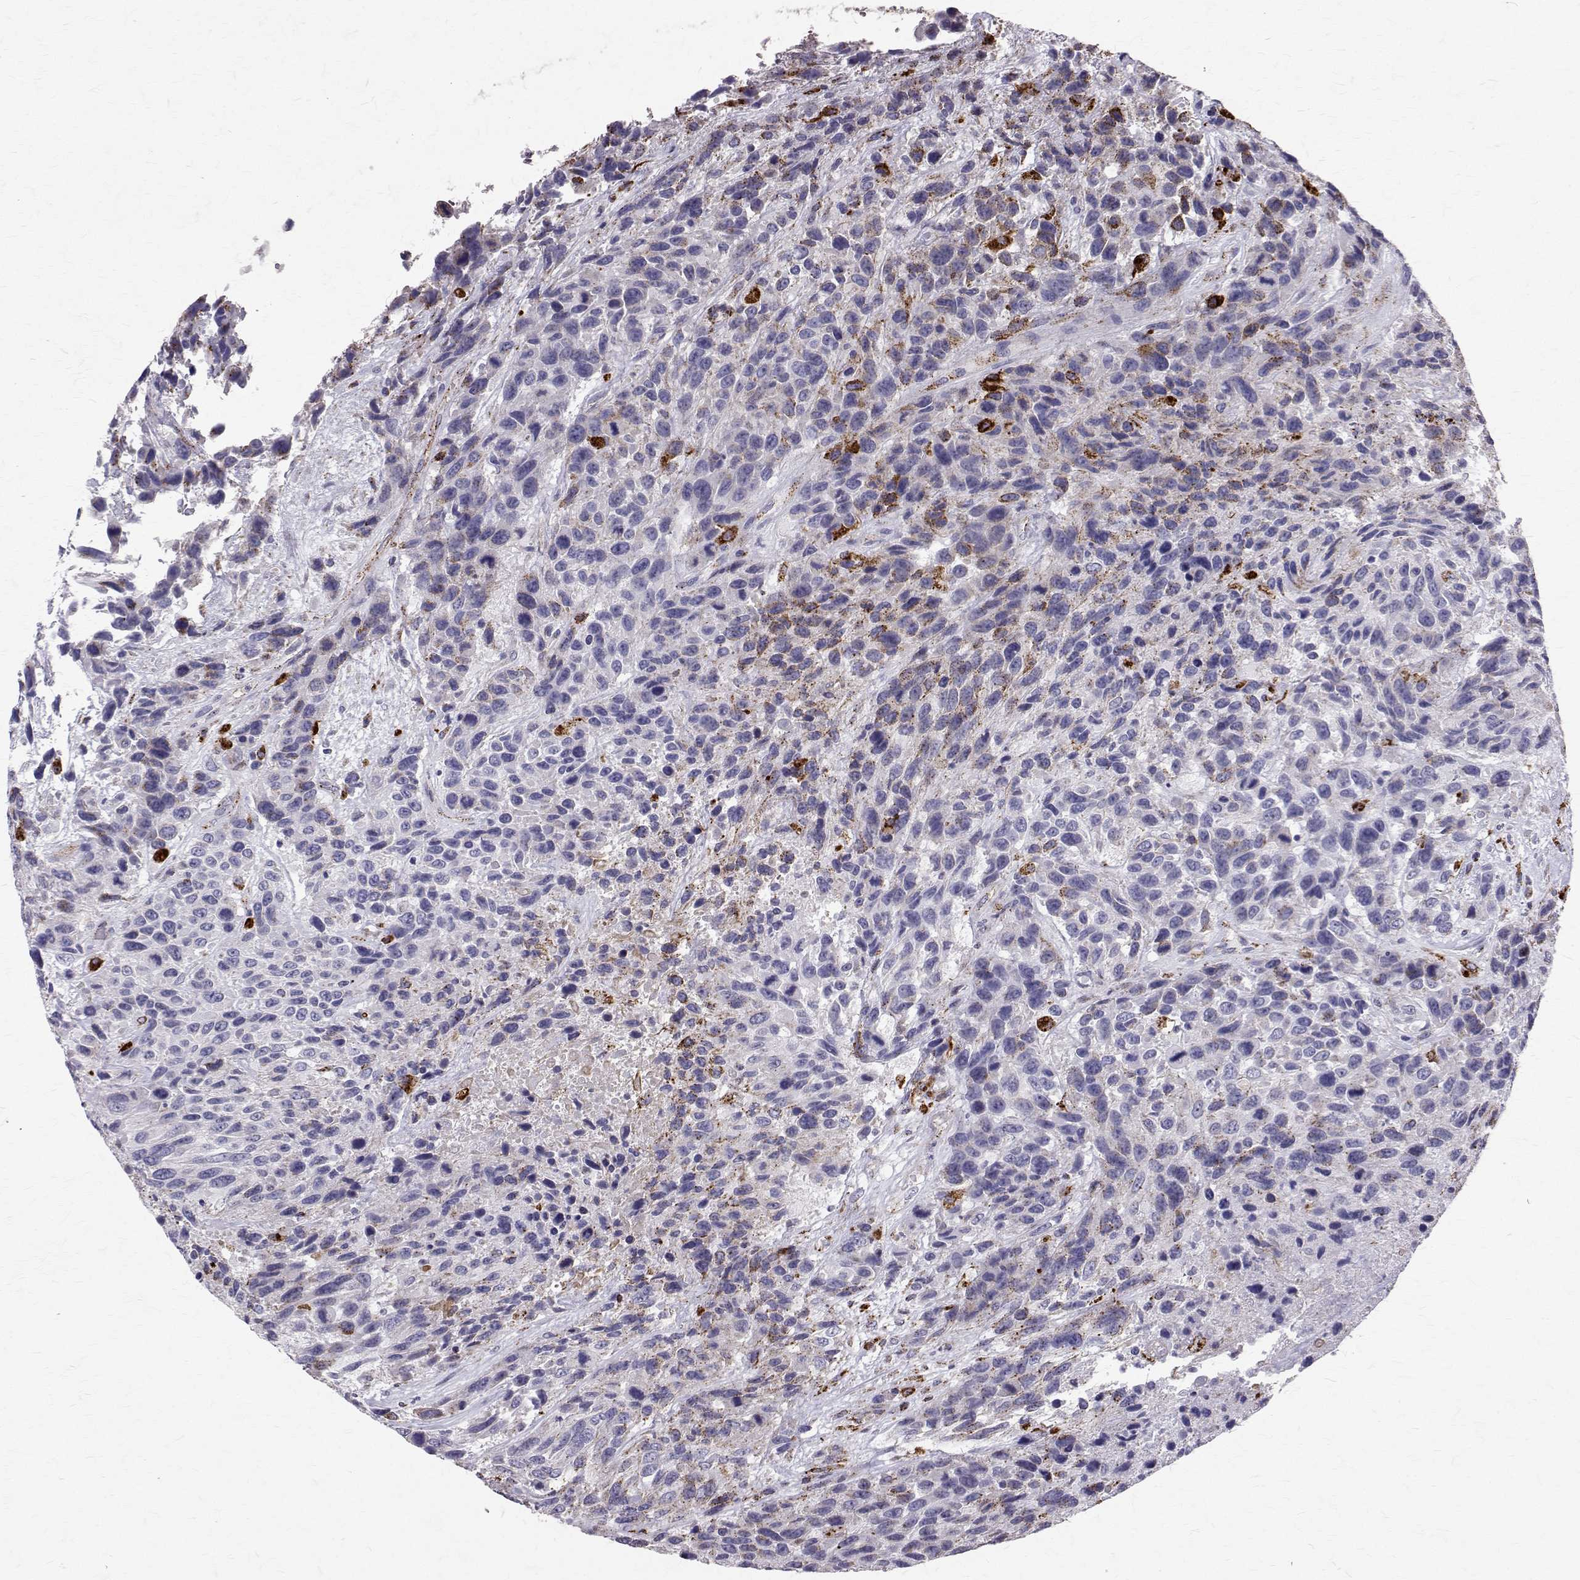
{"staining": {"intensity": "strong", "quantity": "<25%", "location": "nuclear"}, "tissue": "urothelial cancer", "cell_type": "Tumor cells", "image_type": "cancer", "snomed": [{"axis": "morphology", "description": "Urothelial carcinoma, High grade"}, {"axis": "topography", "description": "Urinary bladder"}], "caption": "Tumor cells reveal medium levels of strong nuclear expression in approximately <25% of cells in human urothelial cancer.", "gene": "TPP1", "patient": {"sex": "female", "age": 70}}